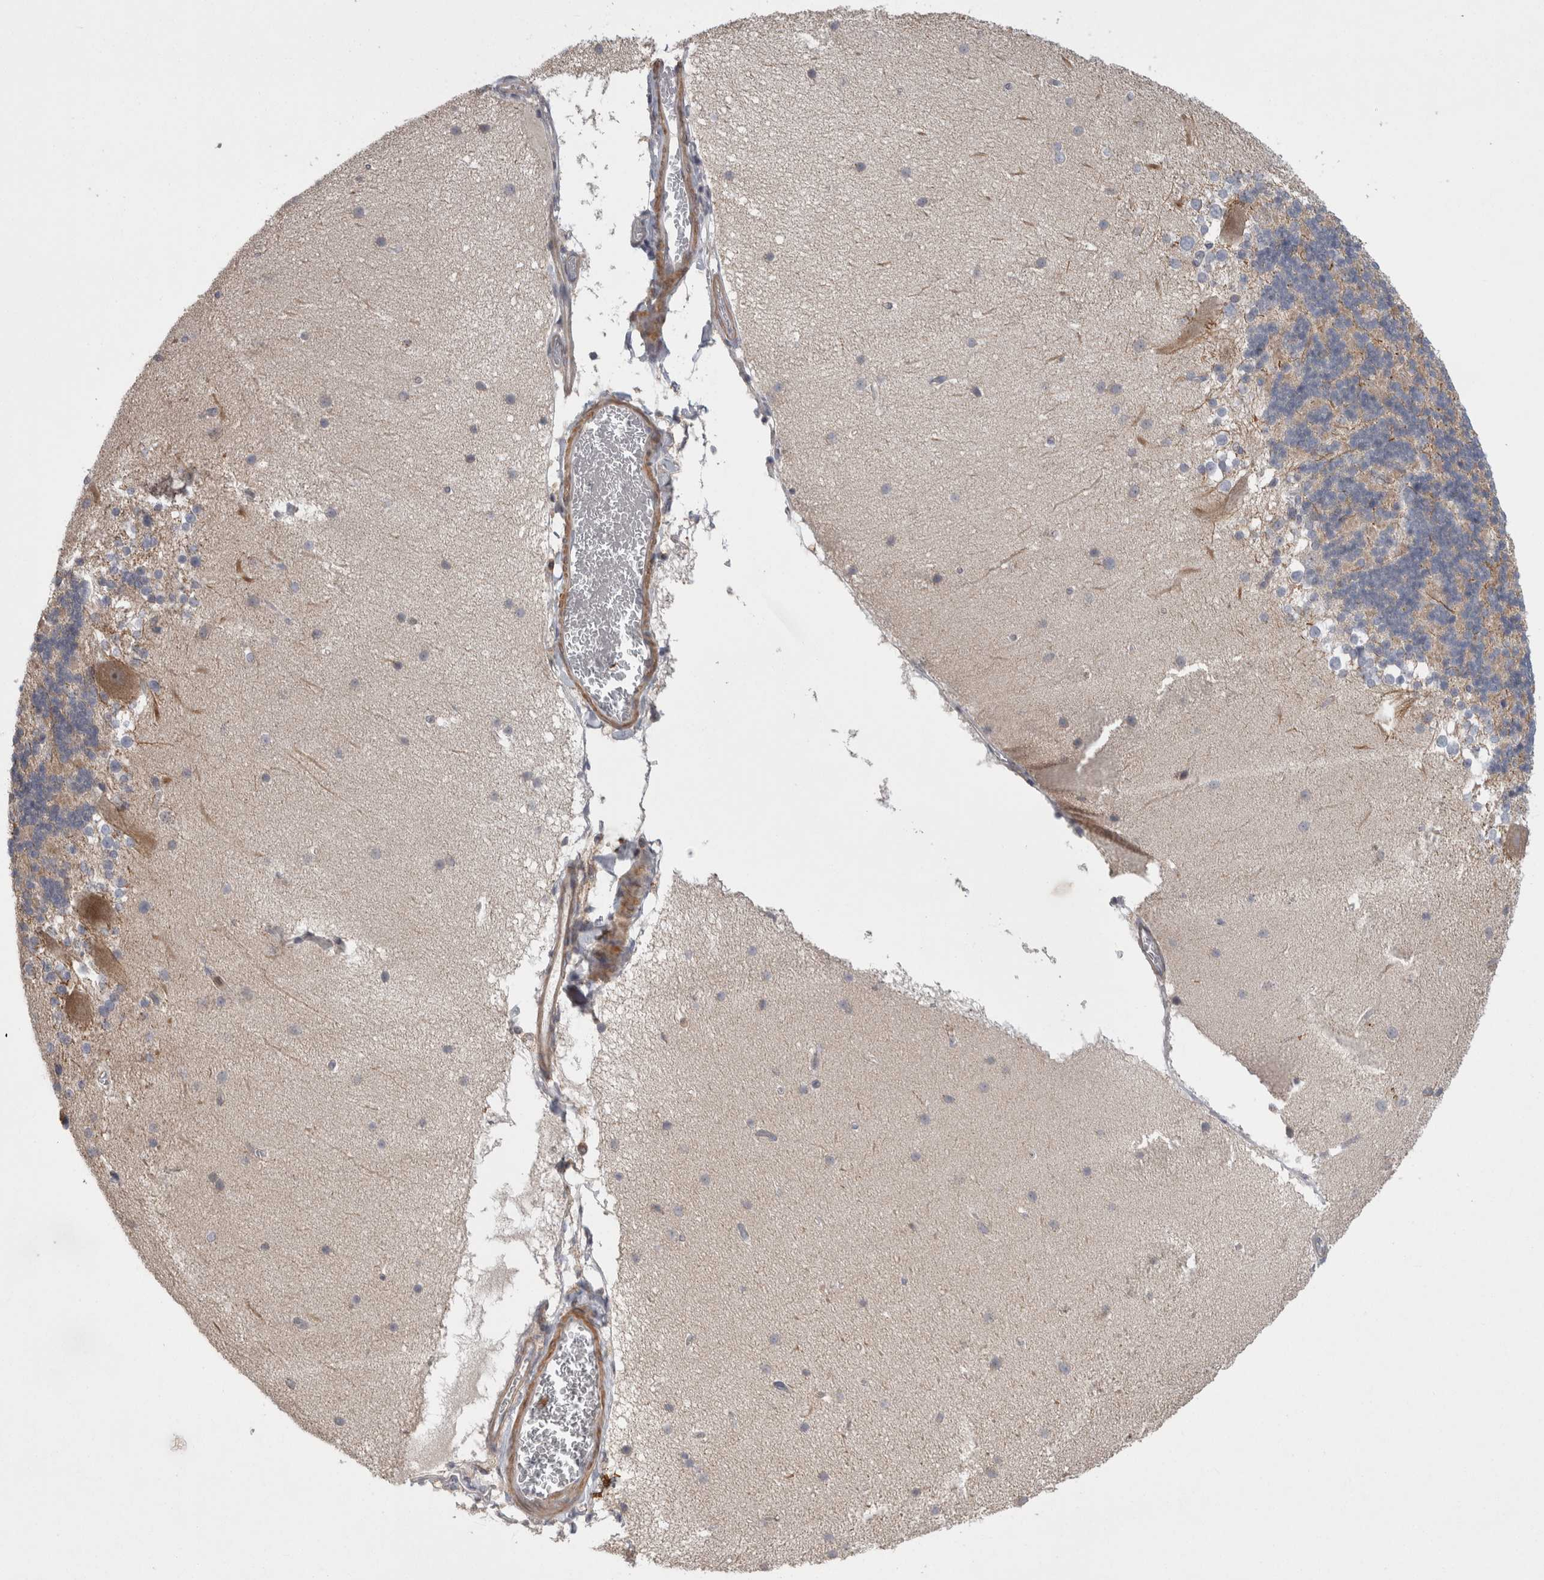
{"staining": {"intensity": "moderate", "quantity": "<25%", "location": "cytoplasmic/membranous"}, "tissue": "cerebellum", "cell_type": "Cells in granular layer", "image_type": "normal", "snomed": [{"axis": "morphology", "description": "Normal tissue, NOS"}, {"axis": "topography", "description": "Cerebellum"}], "caption": "Immunohistochemistry (IHC) of normal cerebellum displays low levels of moderate cytoplasmic/membranous expression in approximately <25% of cells in granular layer. The protein of interest is shown in brown color, while the nuclei are stained blue.", "gene": "DARS2", "patient": {"sex": "female", "age": 19}}